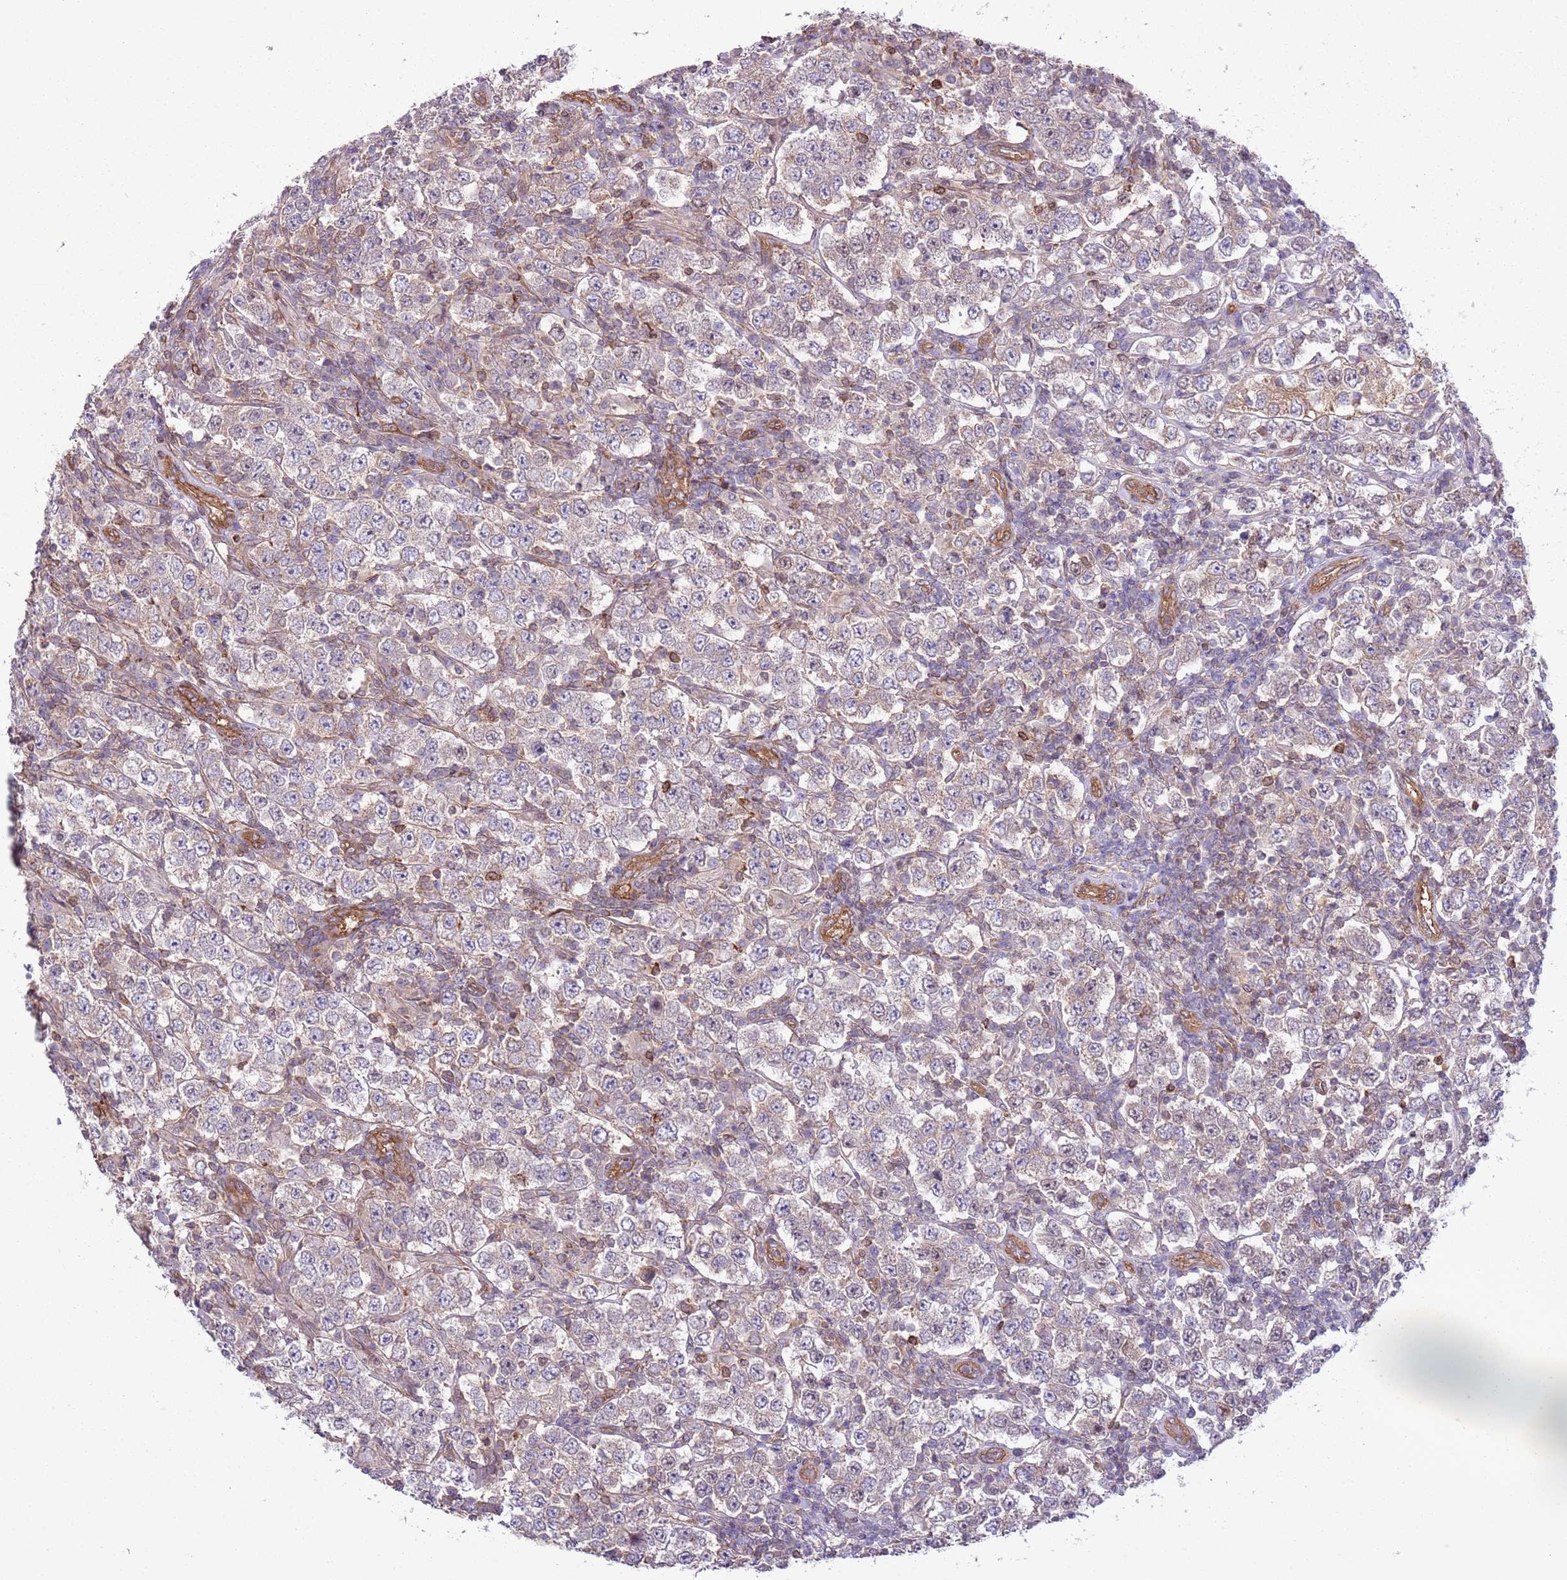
{"staining": {"intensity": "weak", "quantity": "25%-75%", "location": "cytoplasmic/membranous"}, "tissue": "testis cancer", "cell_type": "Tumor cells", "image_type": "cancer", "snomed": [{"axis": "morphology", "description": "Normal tissue, NOS"}, {"axis": "morphology", "description": "Urothelial carcinoma, High grade"}, {"axis": "morphology", "description": "Seminoma, NOS"}, {"axis": "morphology", "description": "Carcinoma, Embryonal, NOS"}, {"axis": "topography", "description": "Urinary bladder"}, {"axis": "topography", "description": "Testis"}], "caption": "Testis urothelial carcinoma (high-grade) stained with immunohistochemistry (IHC) shows weak cytoplasmic/membranous staining in approximately 25%-75% of tumor cells. (IHC, brightfield microscopy, high magnification).", "gene": "LPIN2", "patient": {"sex": "male", "age": 41}}